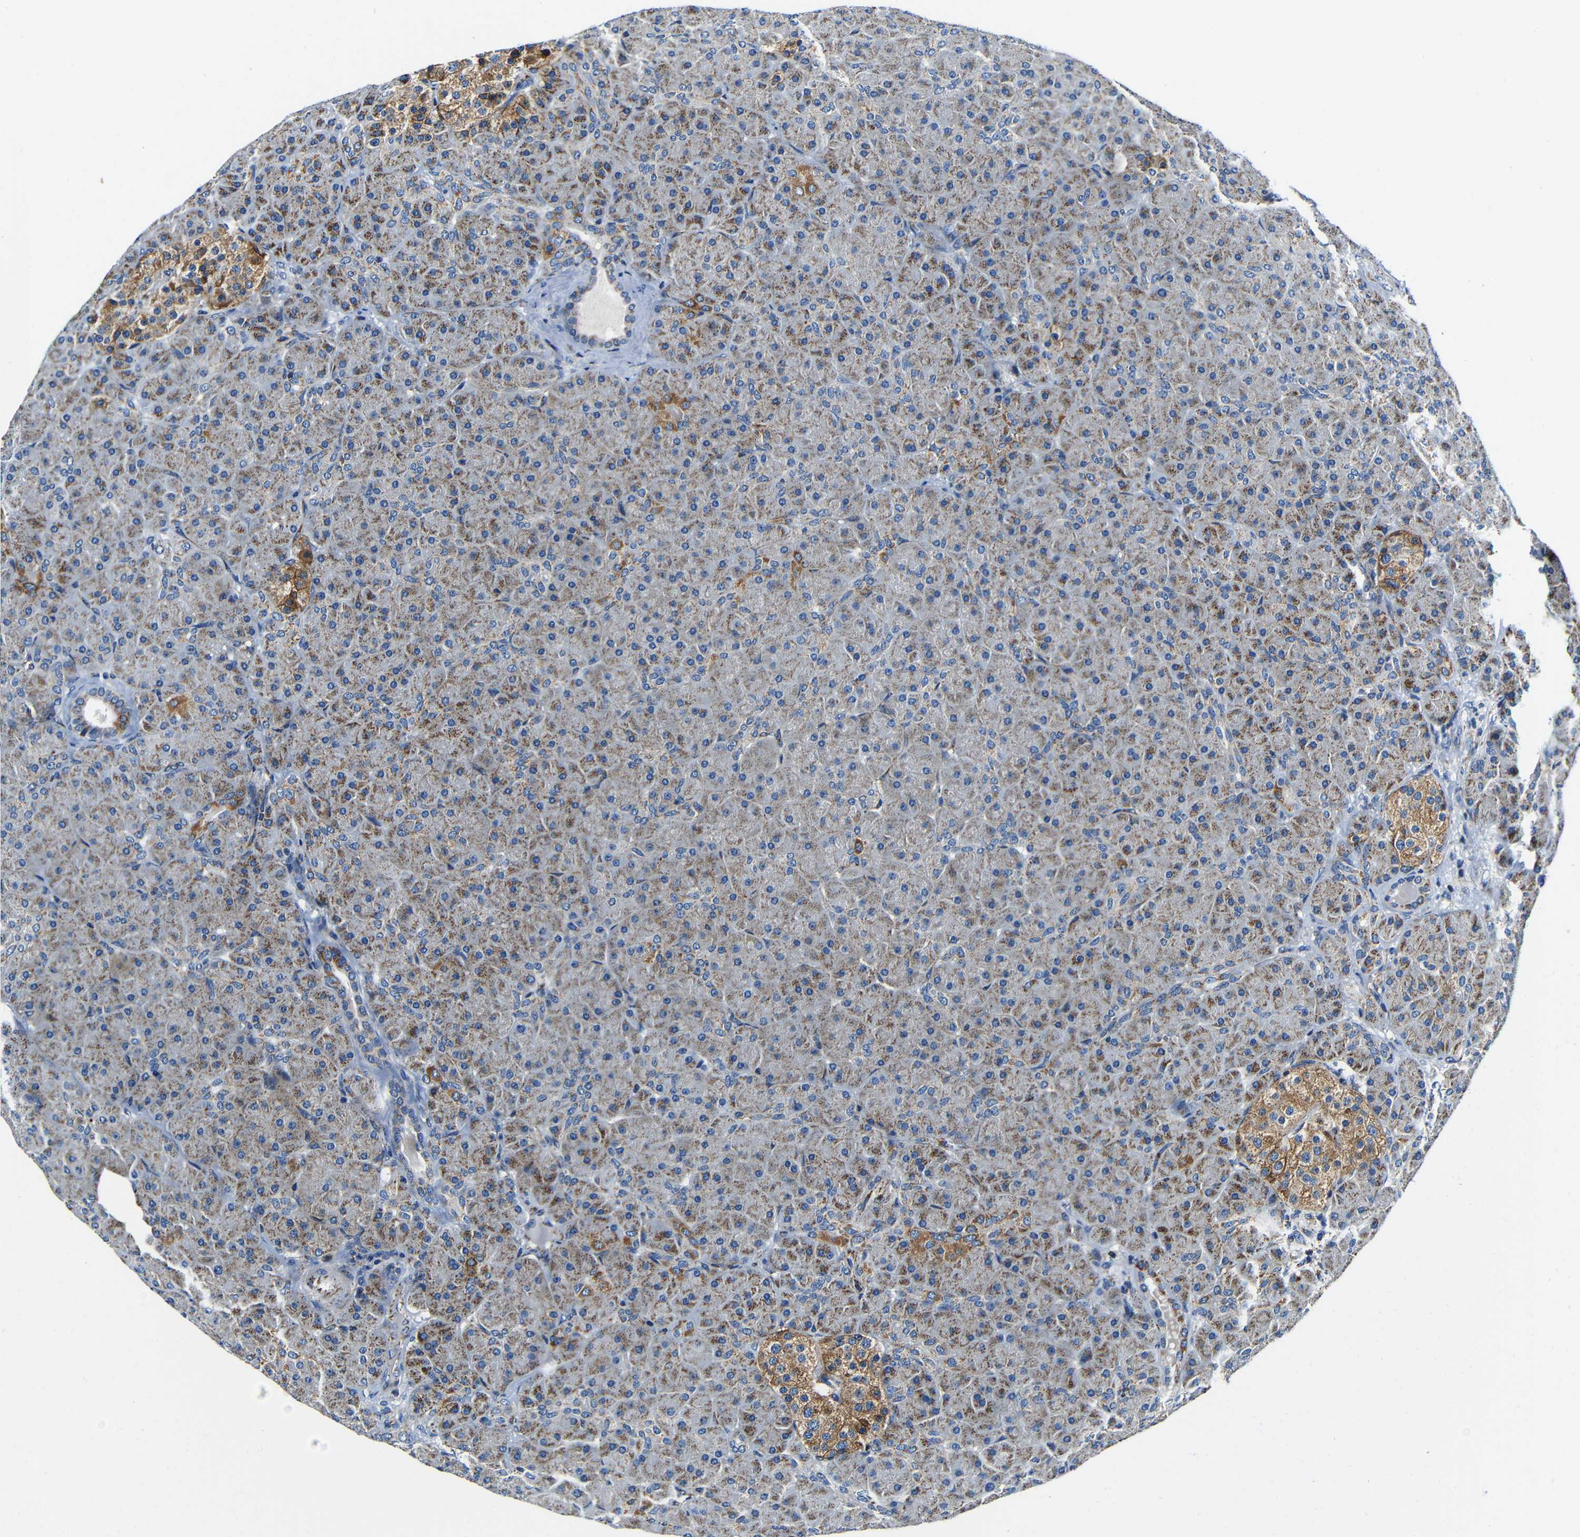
{"staining": {"intensity": "moderate", "quantity": "25%-75%", "location": "cytoplasmic/membranous"}, "tissue": "pancreas", "cell_type": "Exocrine glandular cells", "image_type": "normal", "snomed": [{"axis": "morphology", "description": "Normal tissue, NOS"}, {"axis": "topography", "description": "Pancreas"}], "caption": "A medium amount of moderate cytoplasmic/membranous staining is seen in about 25%-75% of exocrine glandular cells in normal pancreas. (Brightfield microscopy of DAB IHC at high magnification).", "gene": "GALNT18", "patient": {"sex": "male", "age": 66}}